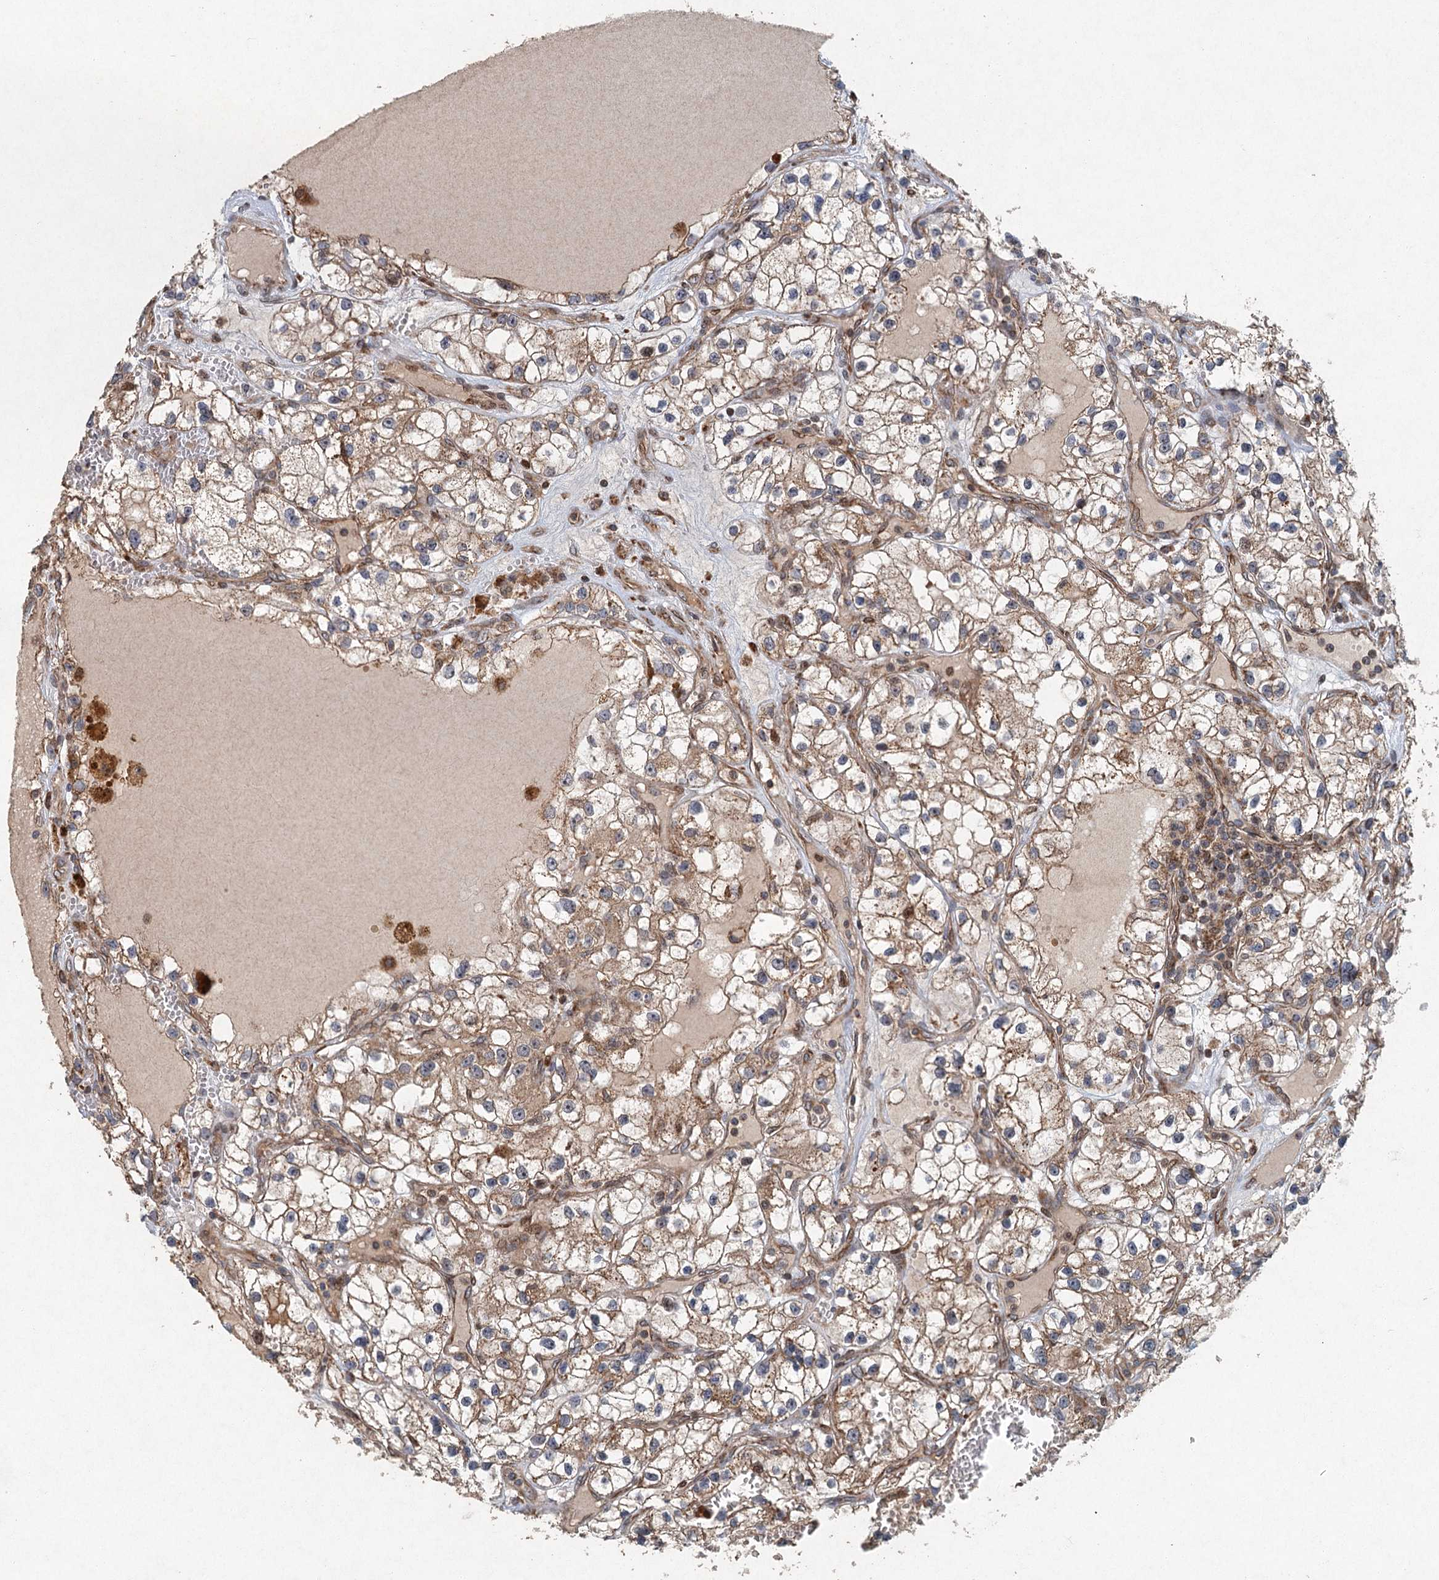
{"staining": {"intensity": "moderate", "quantity": ">75%", "location": "cytoplasmic/membranous"}, "tissue": "renal cancer", "cell_type": "Tumor cells", "image_type": "cancer", "snomed": [{"axis": "morphology", "description": "Adenocarcinoma, NOS"}, {"axis": "topography", "description": "Kidney"}], "caption": "Moderate cytoplasmic/membranous staining for a protein is appreciated in about >75% of tumor cells of renal cancer using immunohistochemistry (IHC).", "gene": "SRPX2", "patient": {"sex": "female", "age": 57}}